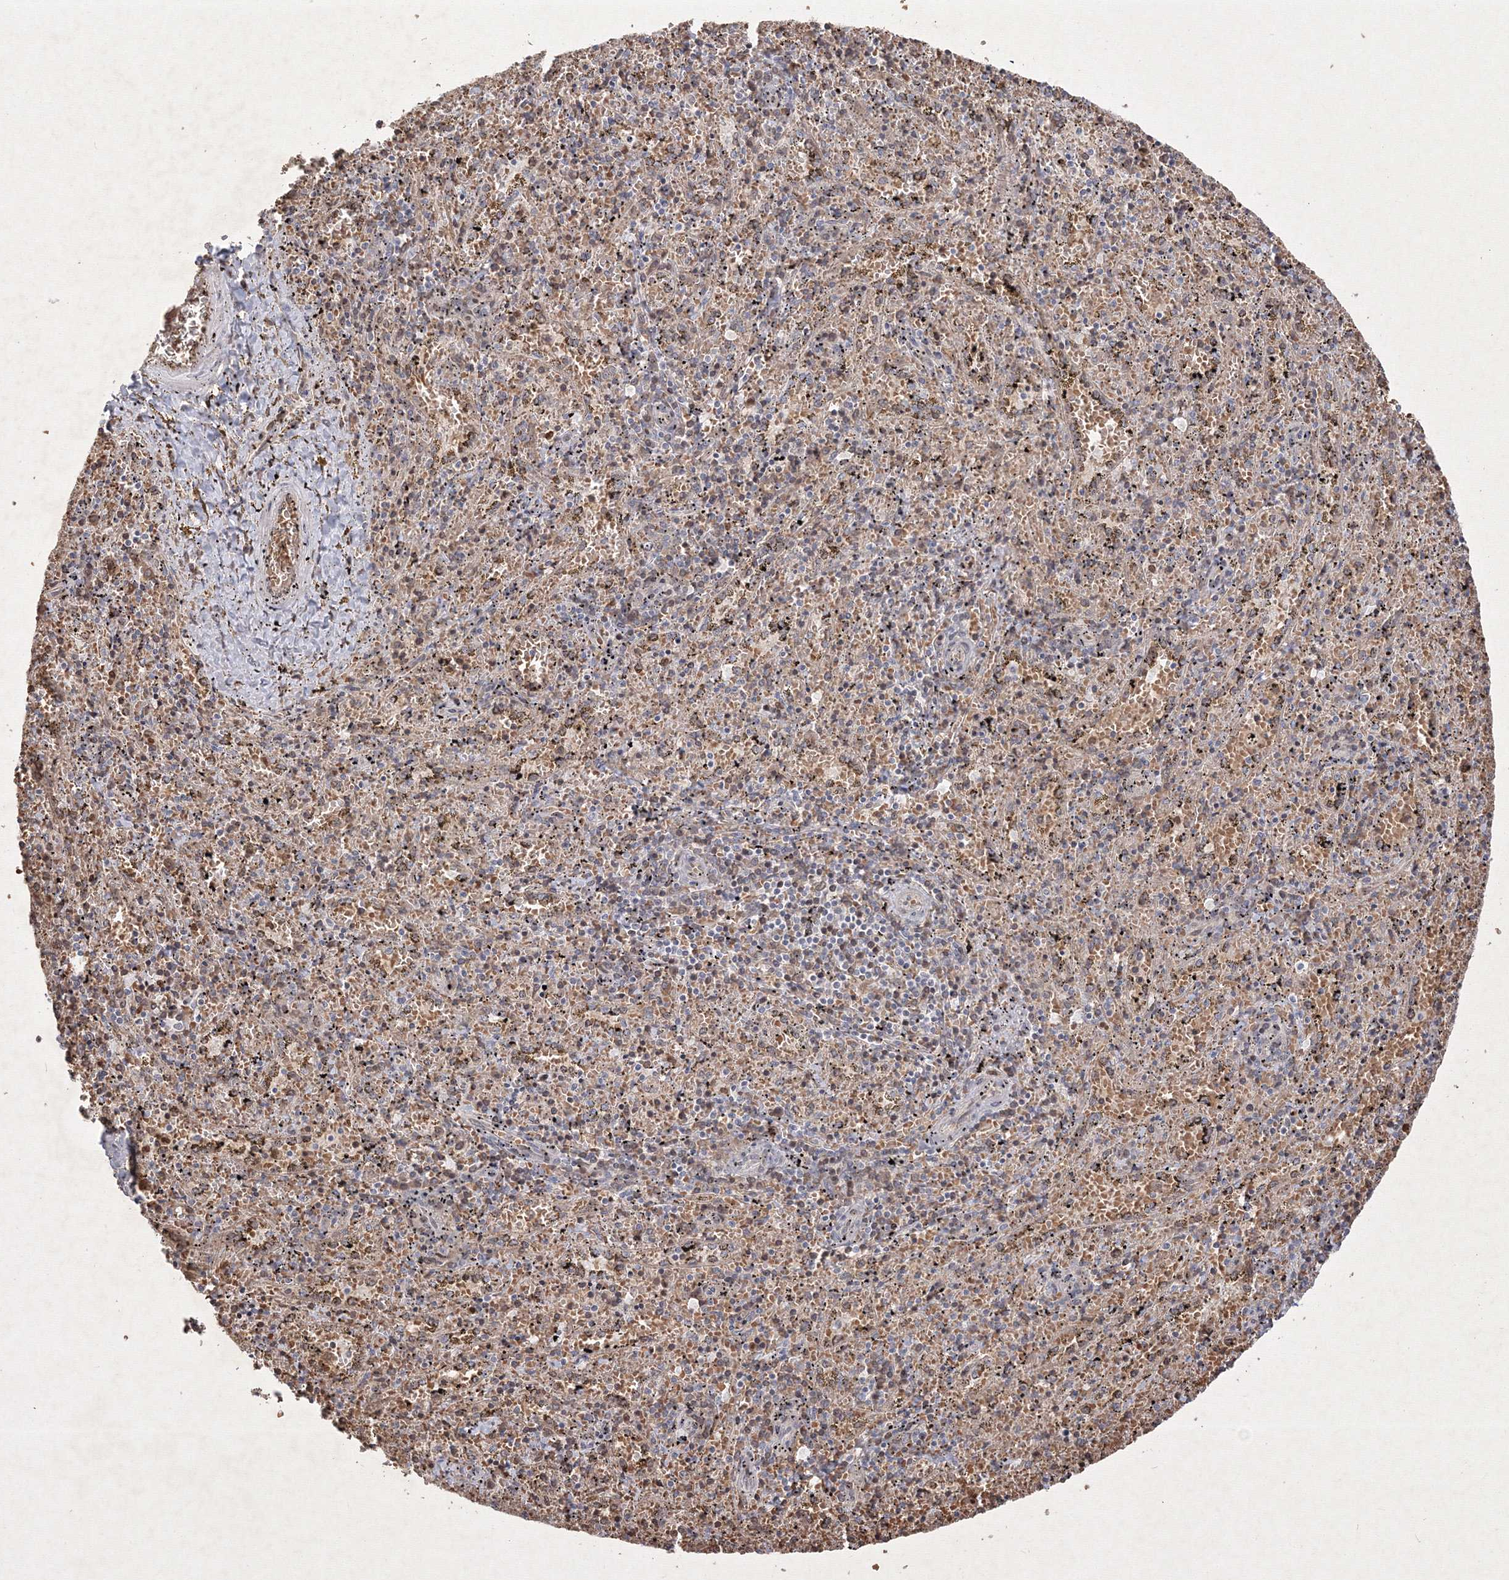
{"staining": {"intensity": "weak", "quantity": "25%-75%", "location": "cytoplasmic/membranous,nuclear"}, "tissue": "spleen", "cell_type": "Cells in red pulp", "image_type": "normal", "snomed": [{"axis": "morphology", "description": "Normal tissue, NOS"}, {"axis": "topography", "description": "Spleen"}], "caption": "Spleen stained with a brown dye displays weak cytoplasmic/membranous,nuclear positive expression in approximately 25%-75% of cells in red pulp.", "gene": "NXPE3", "patient": {"sex": "male", "age": 11}}